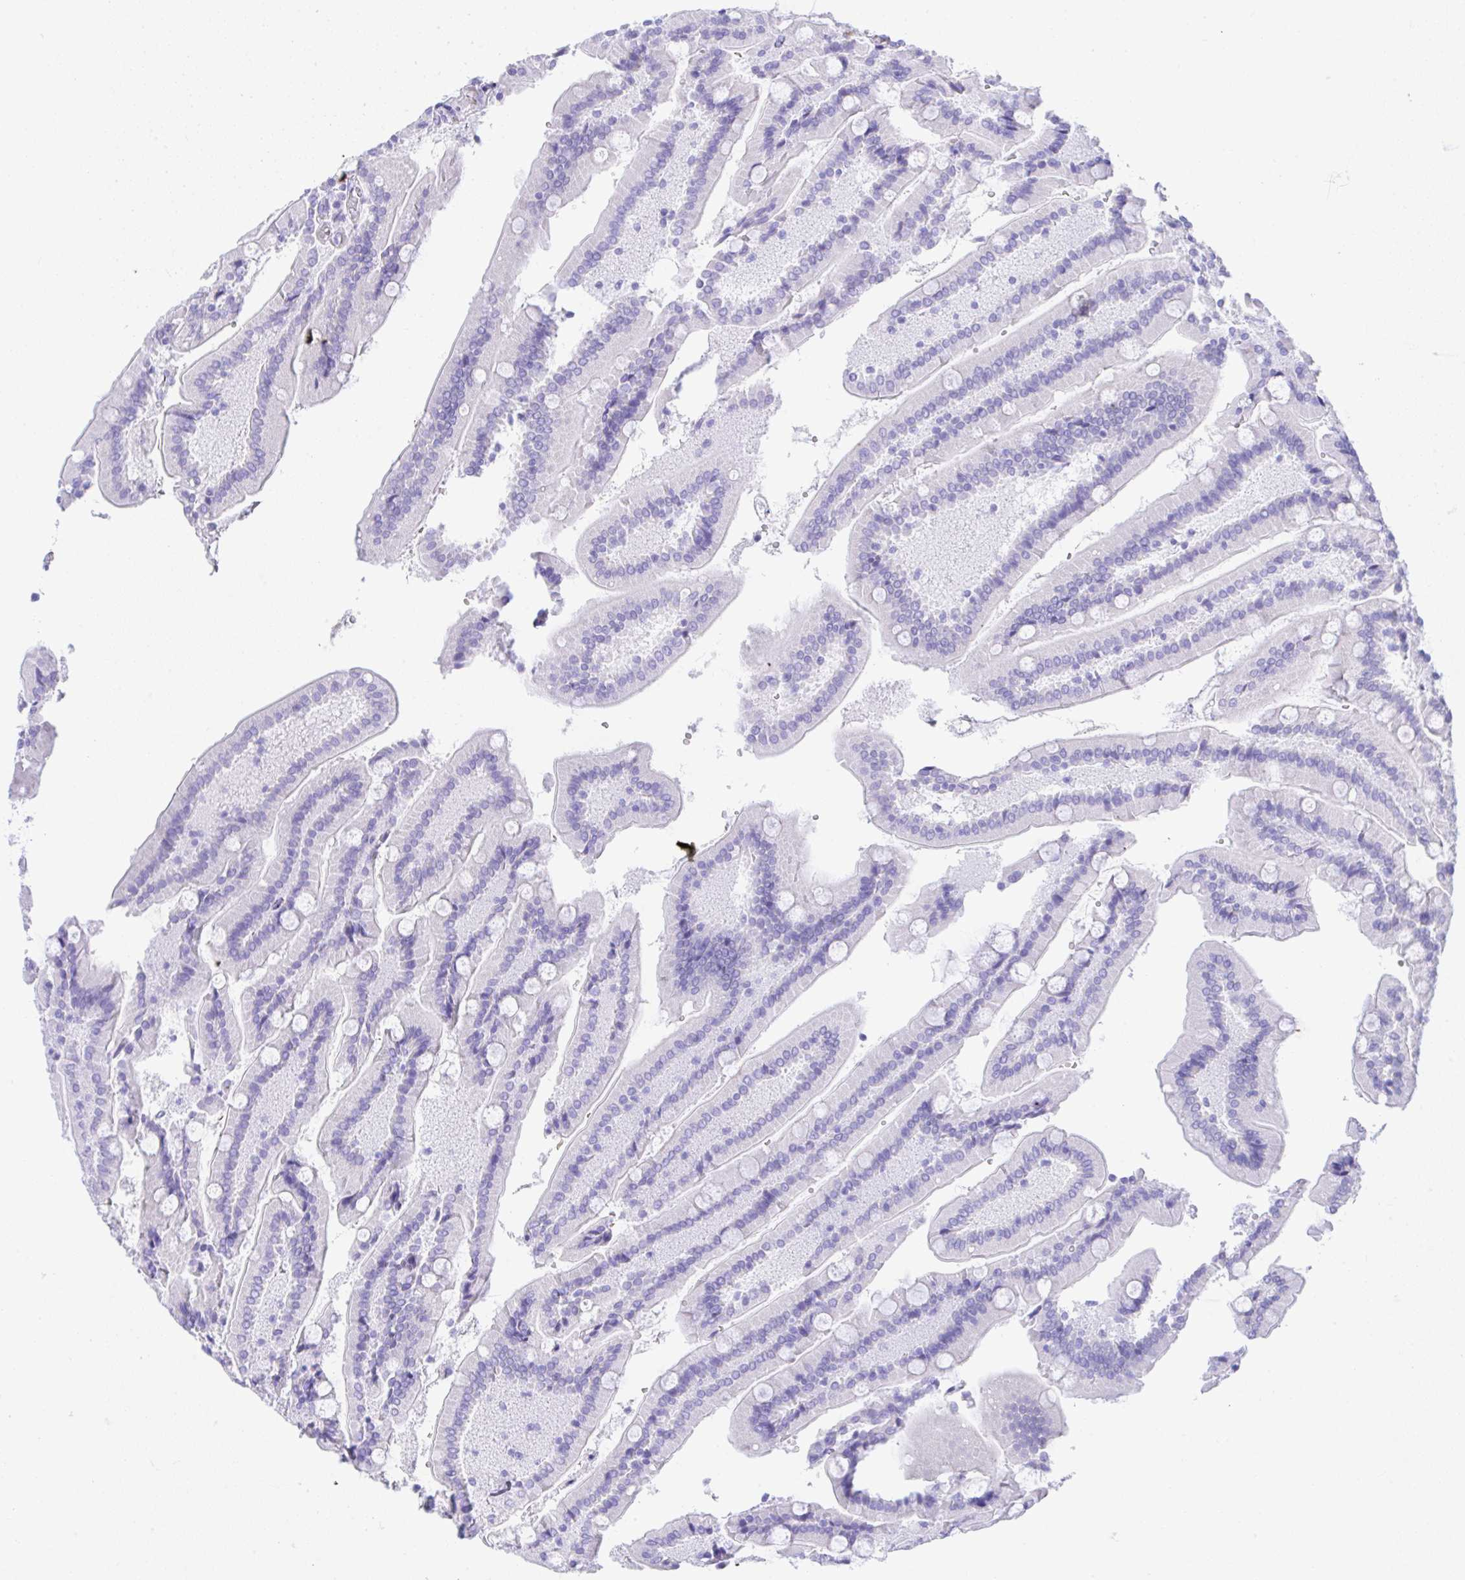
{"staining": {"intensity": "weak", "quantity": "<25%", "location": "cytoplasmic/membranous"}, "tissue": "duodenum", "cell_type": "Glandular cells", "image_type": "normal", "snomed": [{"axis": "morphology", "description": "Normal tissue, NOS"}, {"axis": "topography", "description": "Duodenum"}], "caption": "The image reveals no staining of glandular cells in benign duodenum.", "gene": "SEL1L2", "patient": {"sex": "female", "age": 62}}